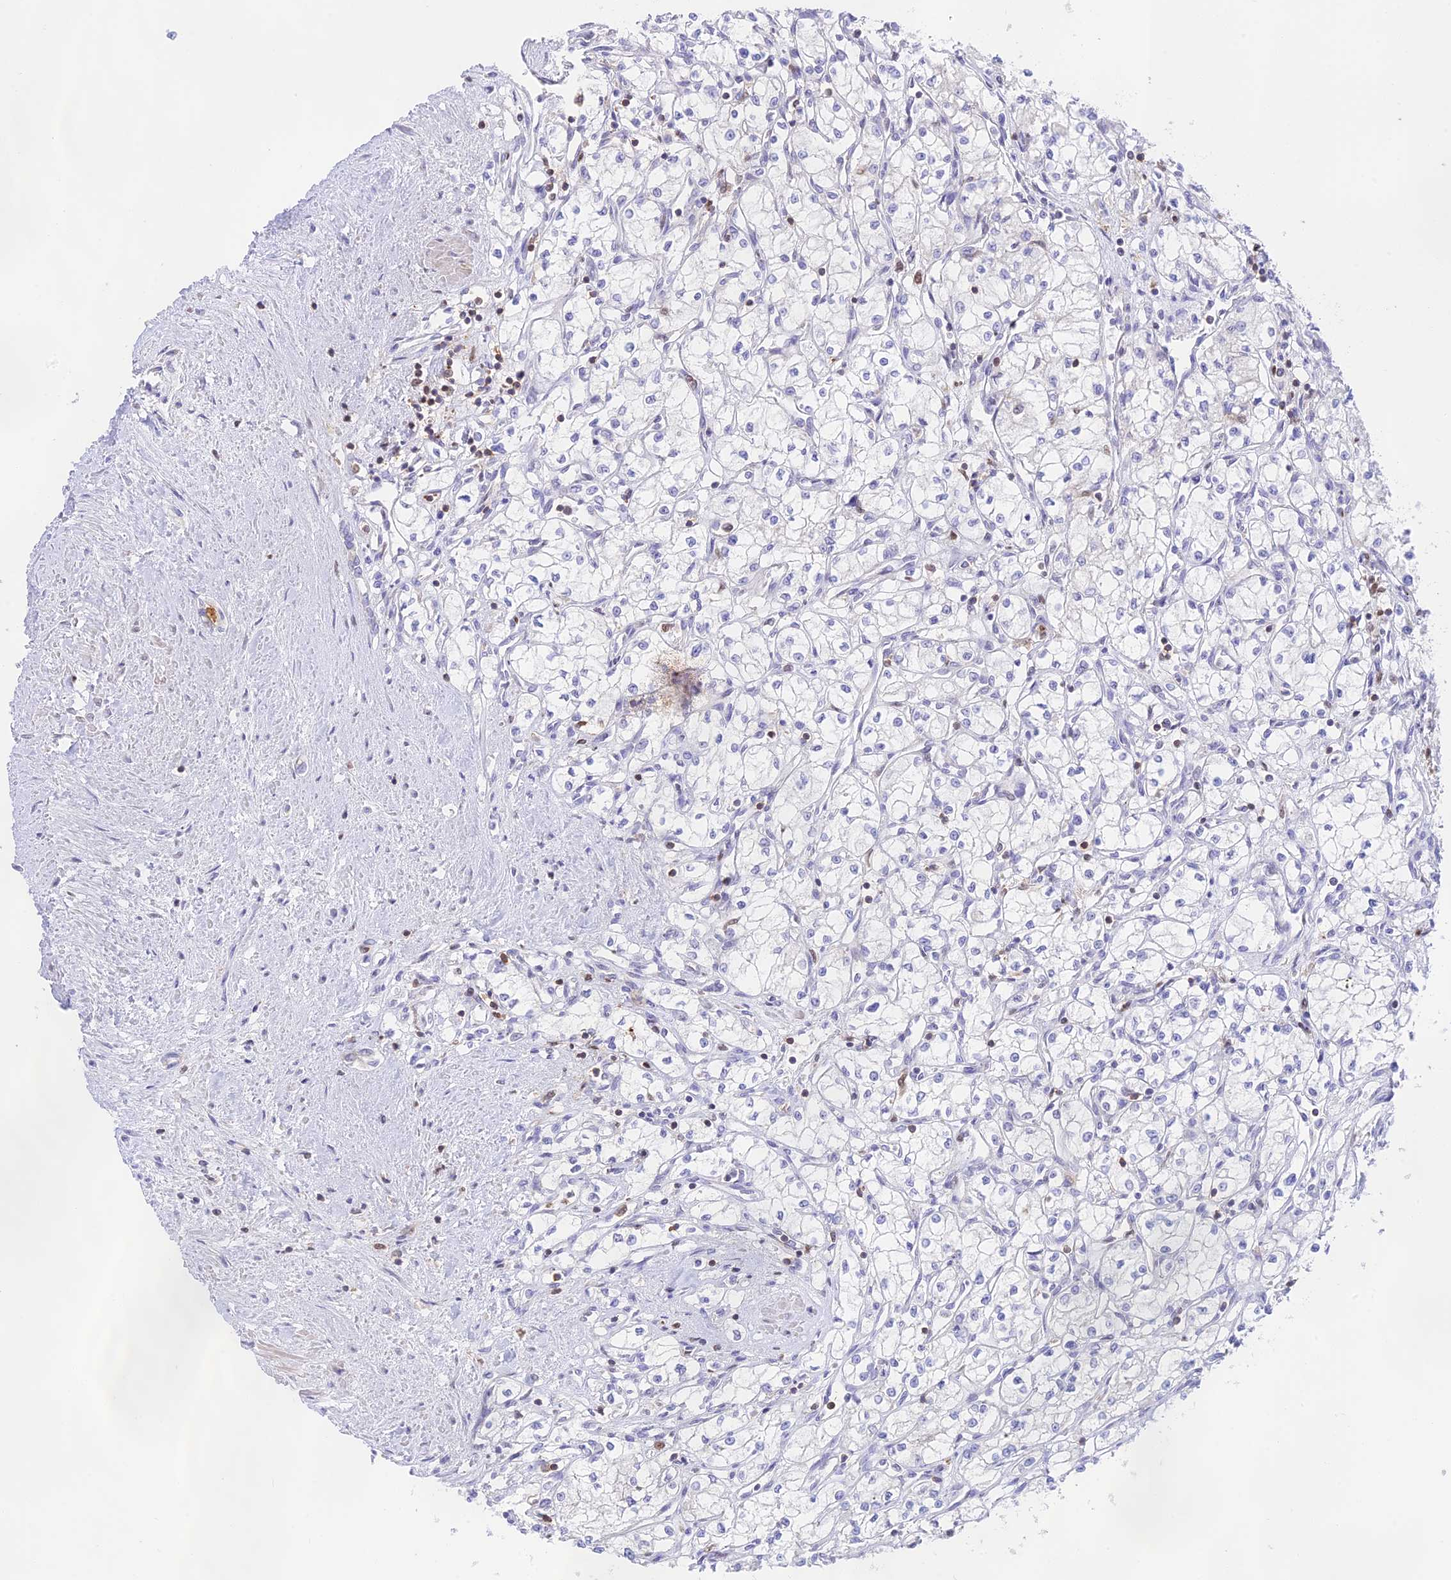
{"staining": {"intensity": "negative", "quantity": "none", "location": "none"}, "tissue": "renal cancer", "cell_type": "Tumor cells", "image_type": "cancer", "snomed": [{"axis": "morphology", "description": "Adenocarcinoma, NOS"}, {"axis": "topography", "description": "Kidney"}], "caption": "DAB (3,3'-diaminobenzidine) immunohistochemical staining of renal cancer (adenocarcinoma) shows no significant staining in tumor cells. The staining is performed using DAB (3,3'-diaminobenzidine) brown chromogen with nuclei counter-stained in using hematoxylin.", "gene": "DENND1C", "patient": {"sex": "male", "age": 59}}